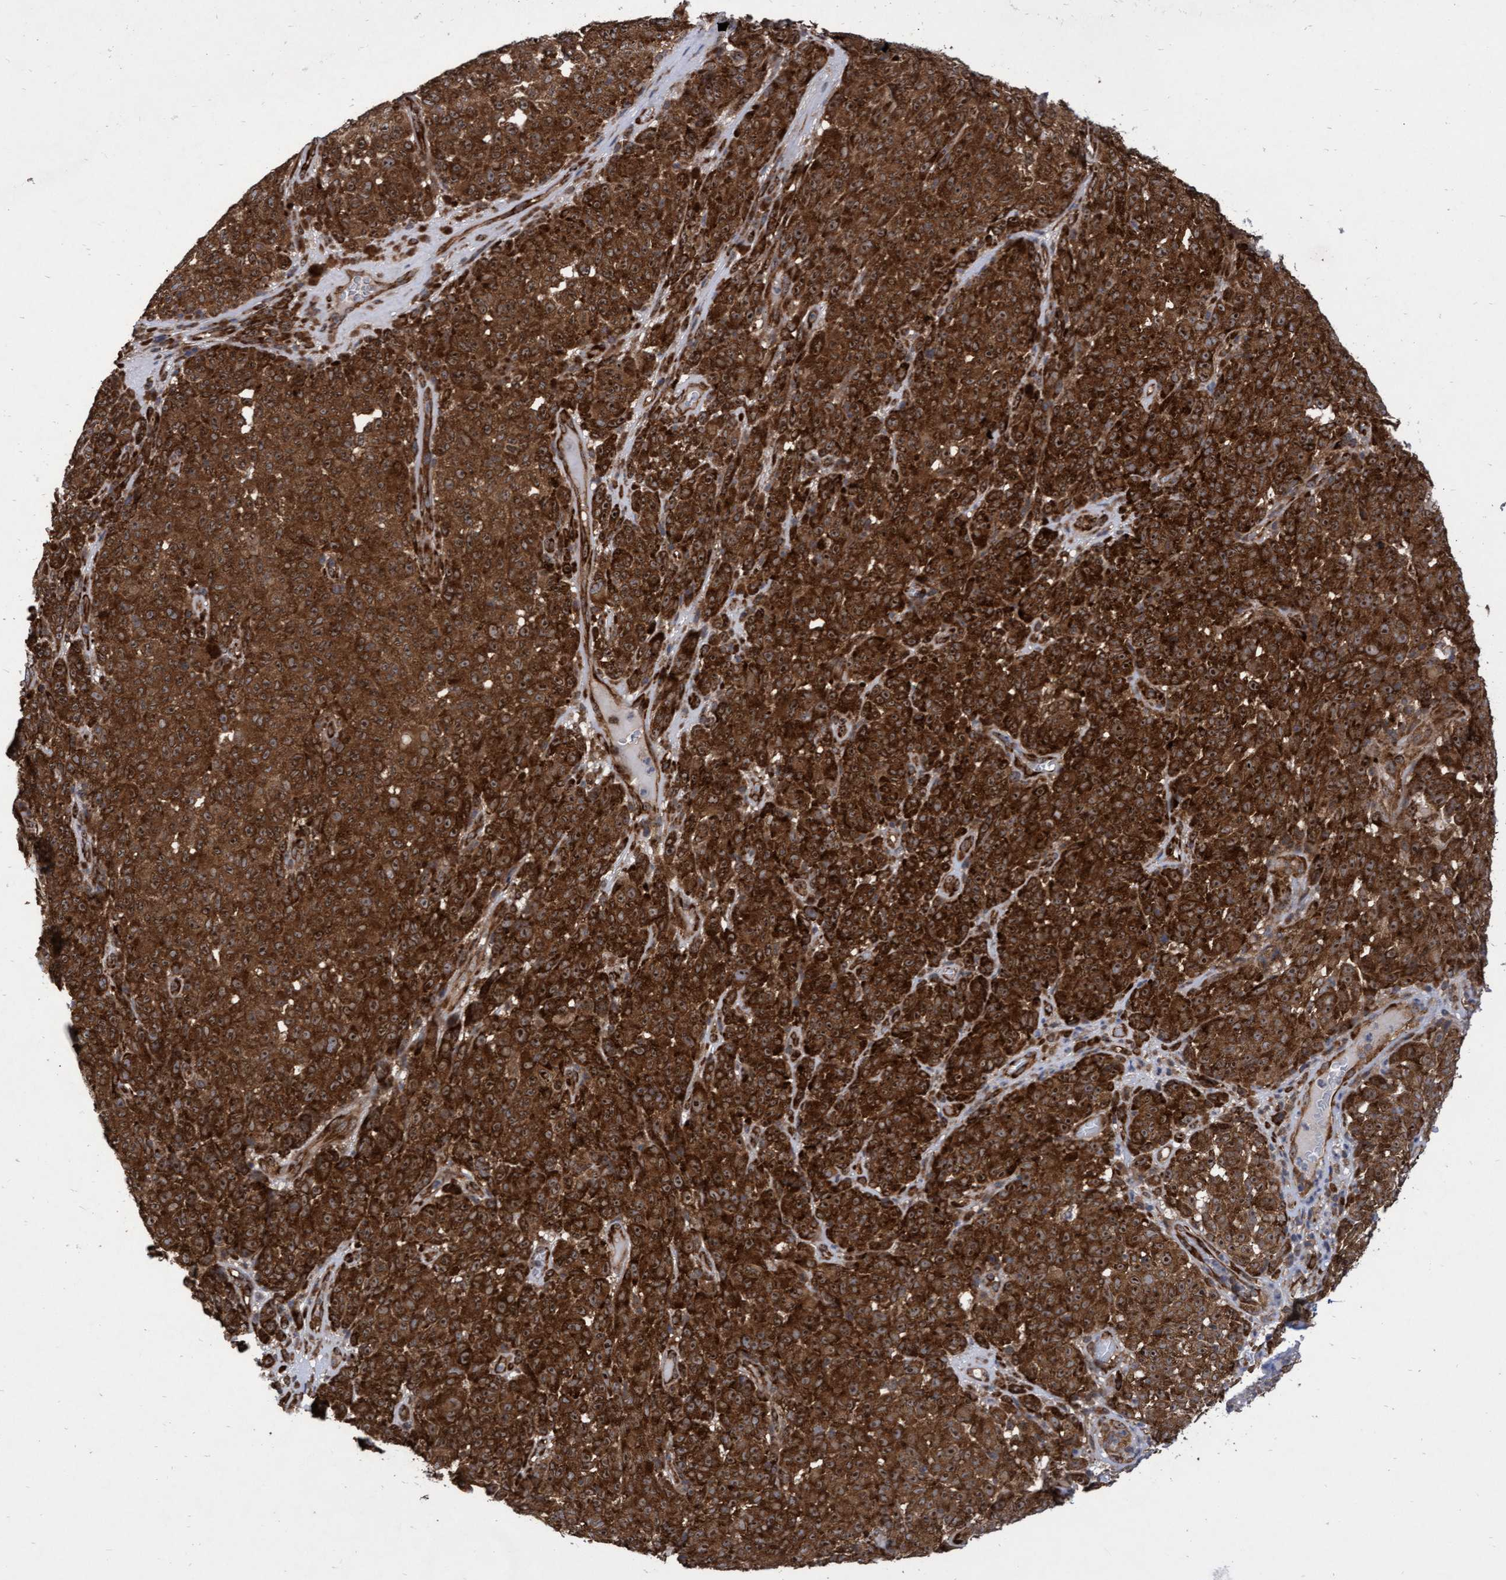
{"staining": {"intensity": "strong", "quantity": ">75%", "location": "cytoplasmic/membranous"}, "tissue": "melanoma", "cell_type": "Tumor cells", "image_type": "cancer", "snomed": [{"axis": "morphology", "description": "Malignant melanoma, NOS"}, {"axis": "topography", "description": "Skin"}], "caption": "Human malignant melanoma stained with a brown dye reveals strong cytoplasmic/membranous positive staining in about >75% of tumor cells.", "gene": "ABCF2", "patient": {"sex": "female", "age": 82}}